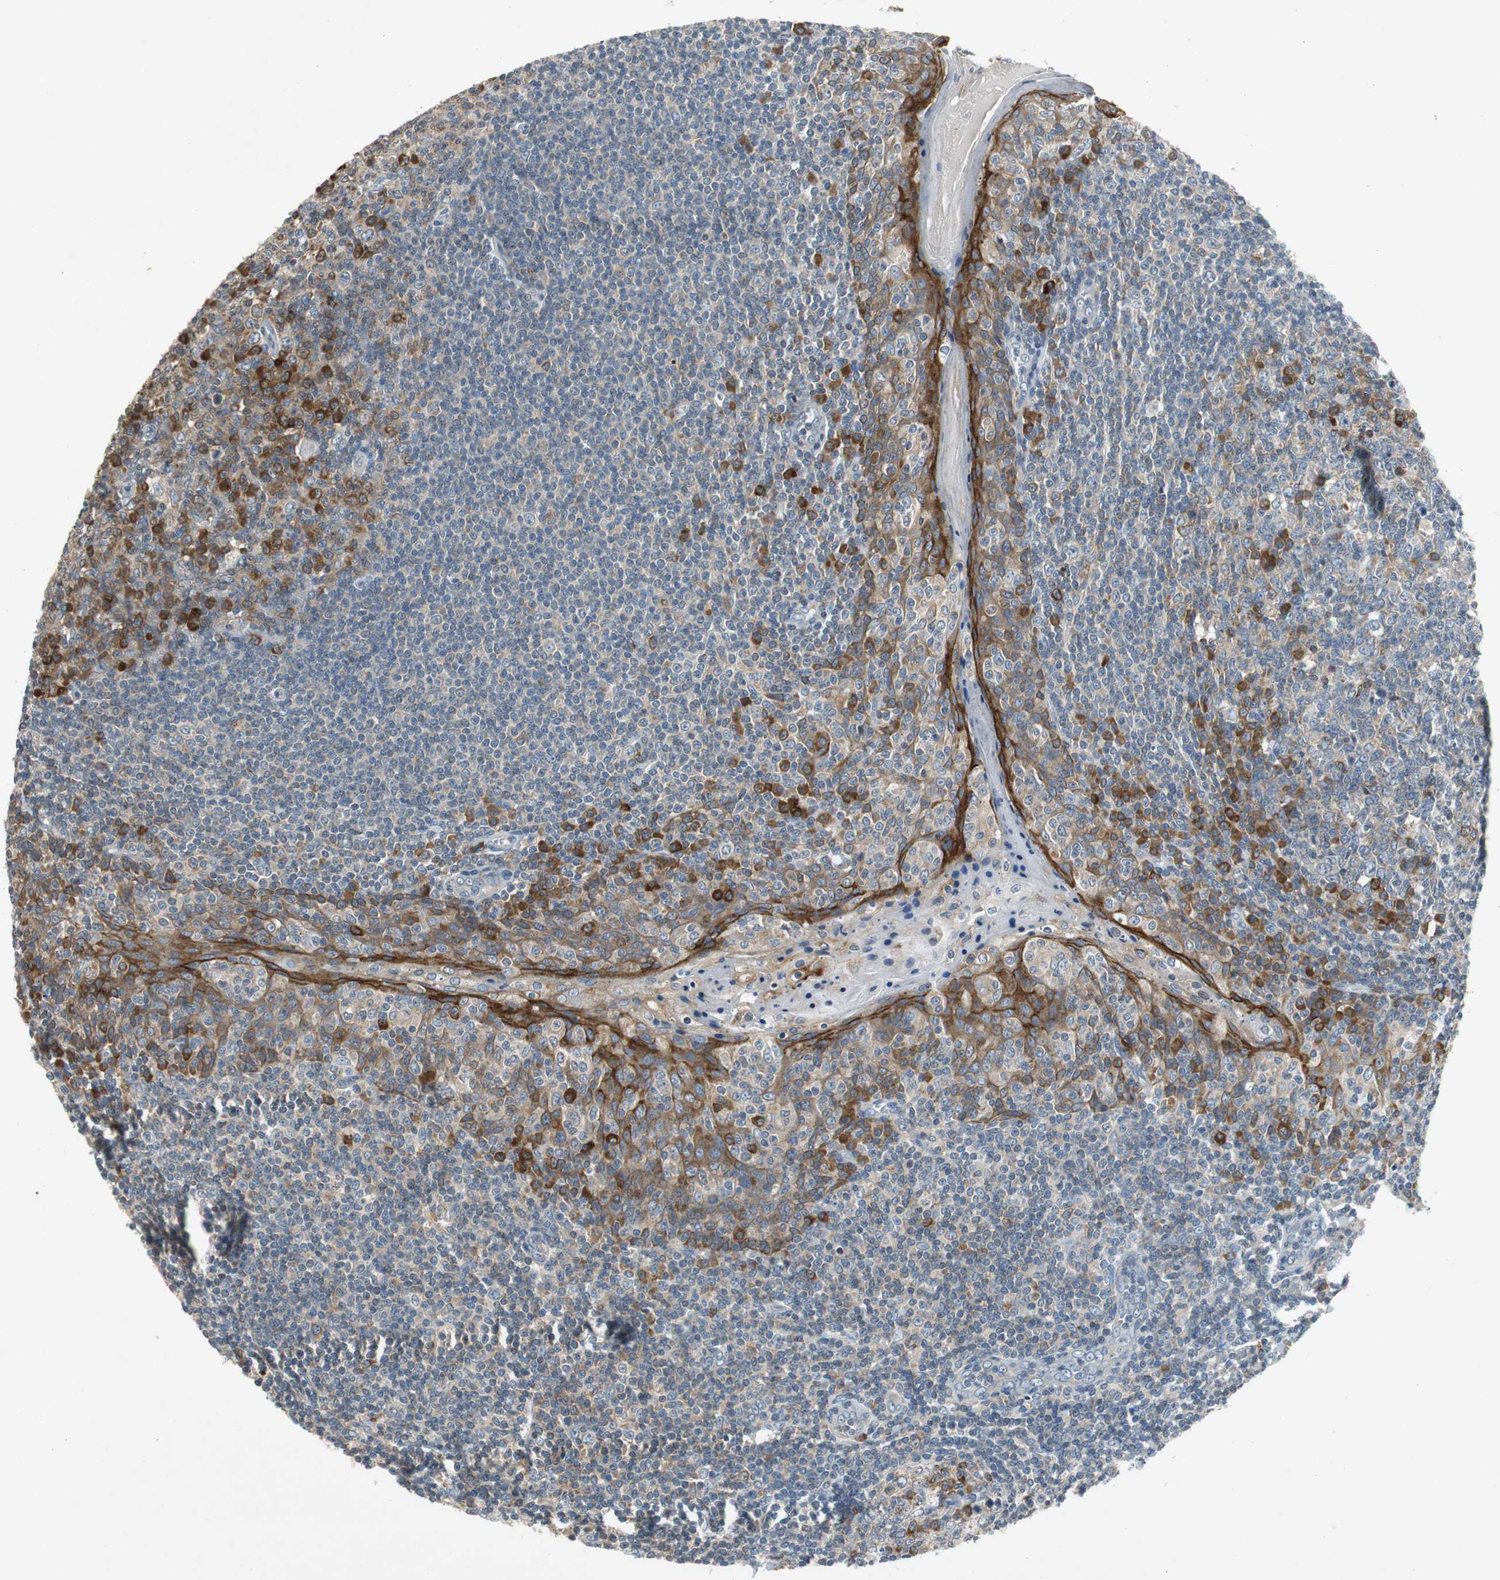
{"staining": {"intensity": "strong", "quantity": "<25%", "location": "cytoplasmic/membranous"}, "tissue": "tonsil", "cell_type": "Germinal center cells", "image_type": "normal", "snomed": [{"axis": "morphology", "description": "Normal tissue, NOS"}, {"axis": "topography", "description": "Tonsil"}], "caption": "This image exhibits IHC staining of normal human tonsil, with medium strong cytoplasmic/membranous staining in about <25% of germinal center cells.", "gene": "GLCCI1", "patient": {"sex": "male", "age": 31}}